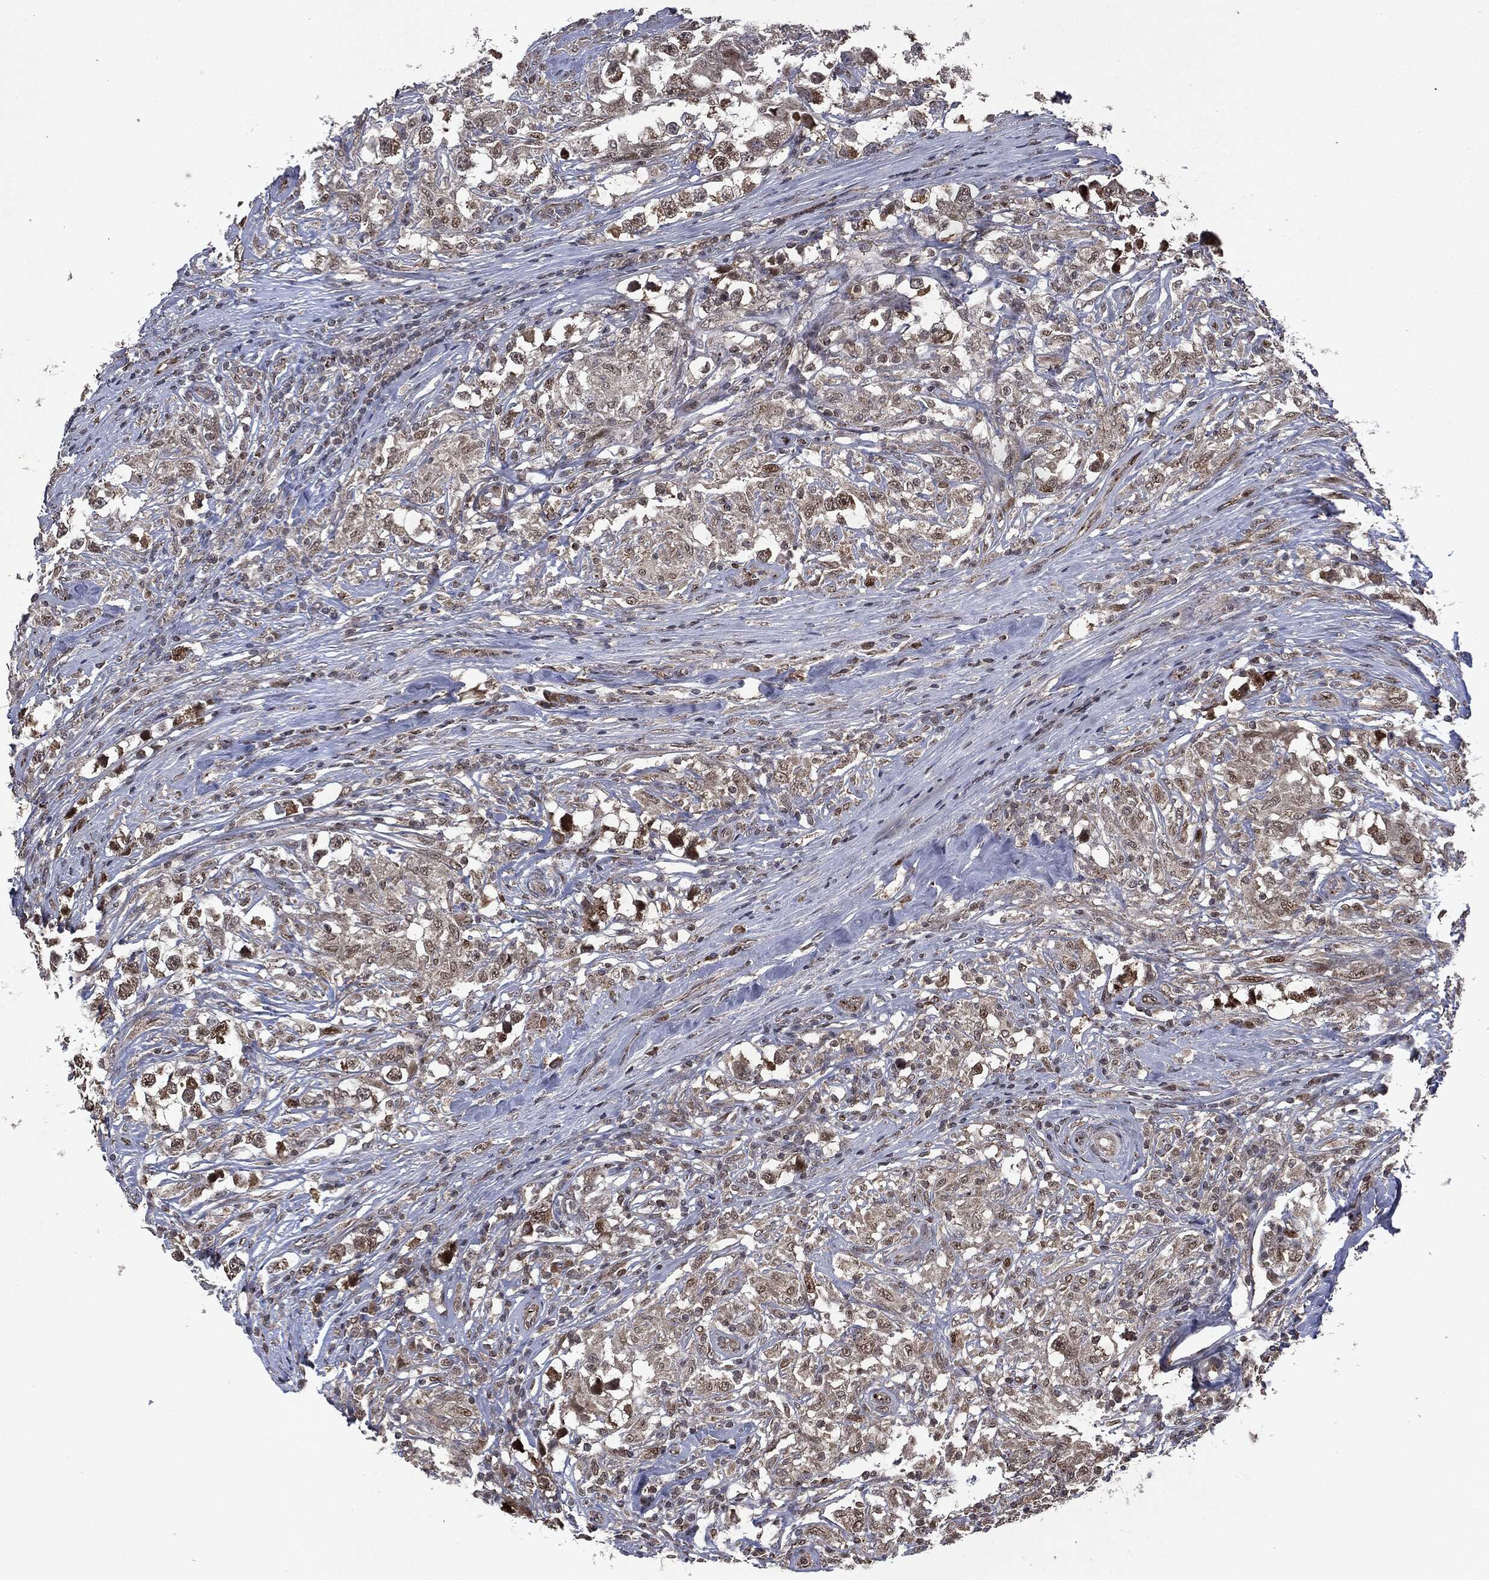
{"staining": {"intensity": "moderate", "quantity": "<25%", "location": "cytoplasmic/membranous"}, "tissue": "testis cancer", "cell_type": "Tumor cells", "image_type": "cancer", "snomed": [{"axis": "morphology", "description": "Seminoma, NOS"}, {"axis": "topography", "description": "Testis"}], "caption": "Approximately <25% of tumor cells in human testis cancer (seminoma) show moderate cytoplasmic/membranous protein expression as visualized by brown immunohistochemical staining.", "gene": "PLPPR2", "patient": {"sex": "male", "age": 46}}